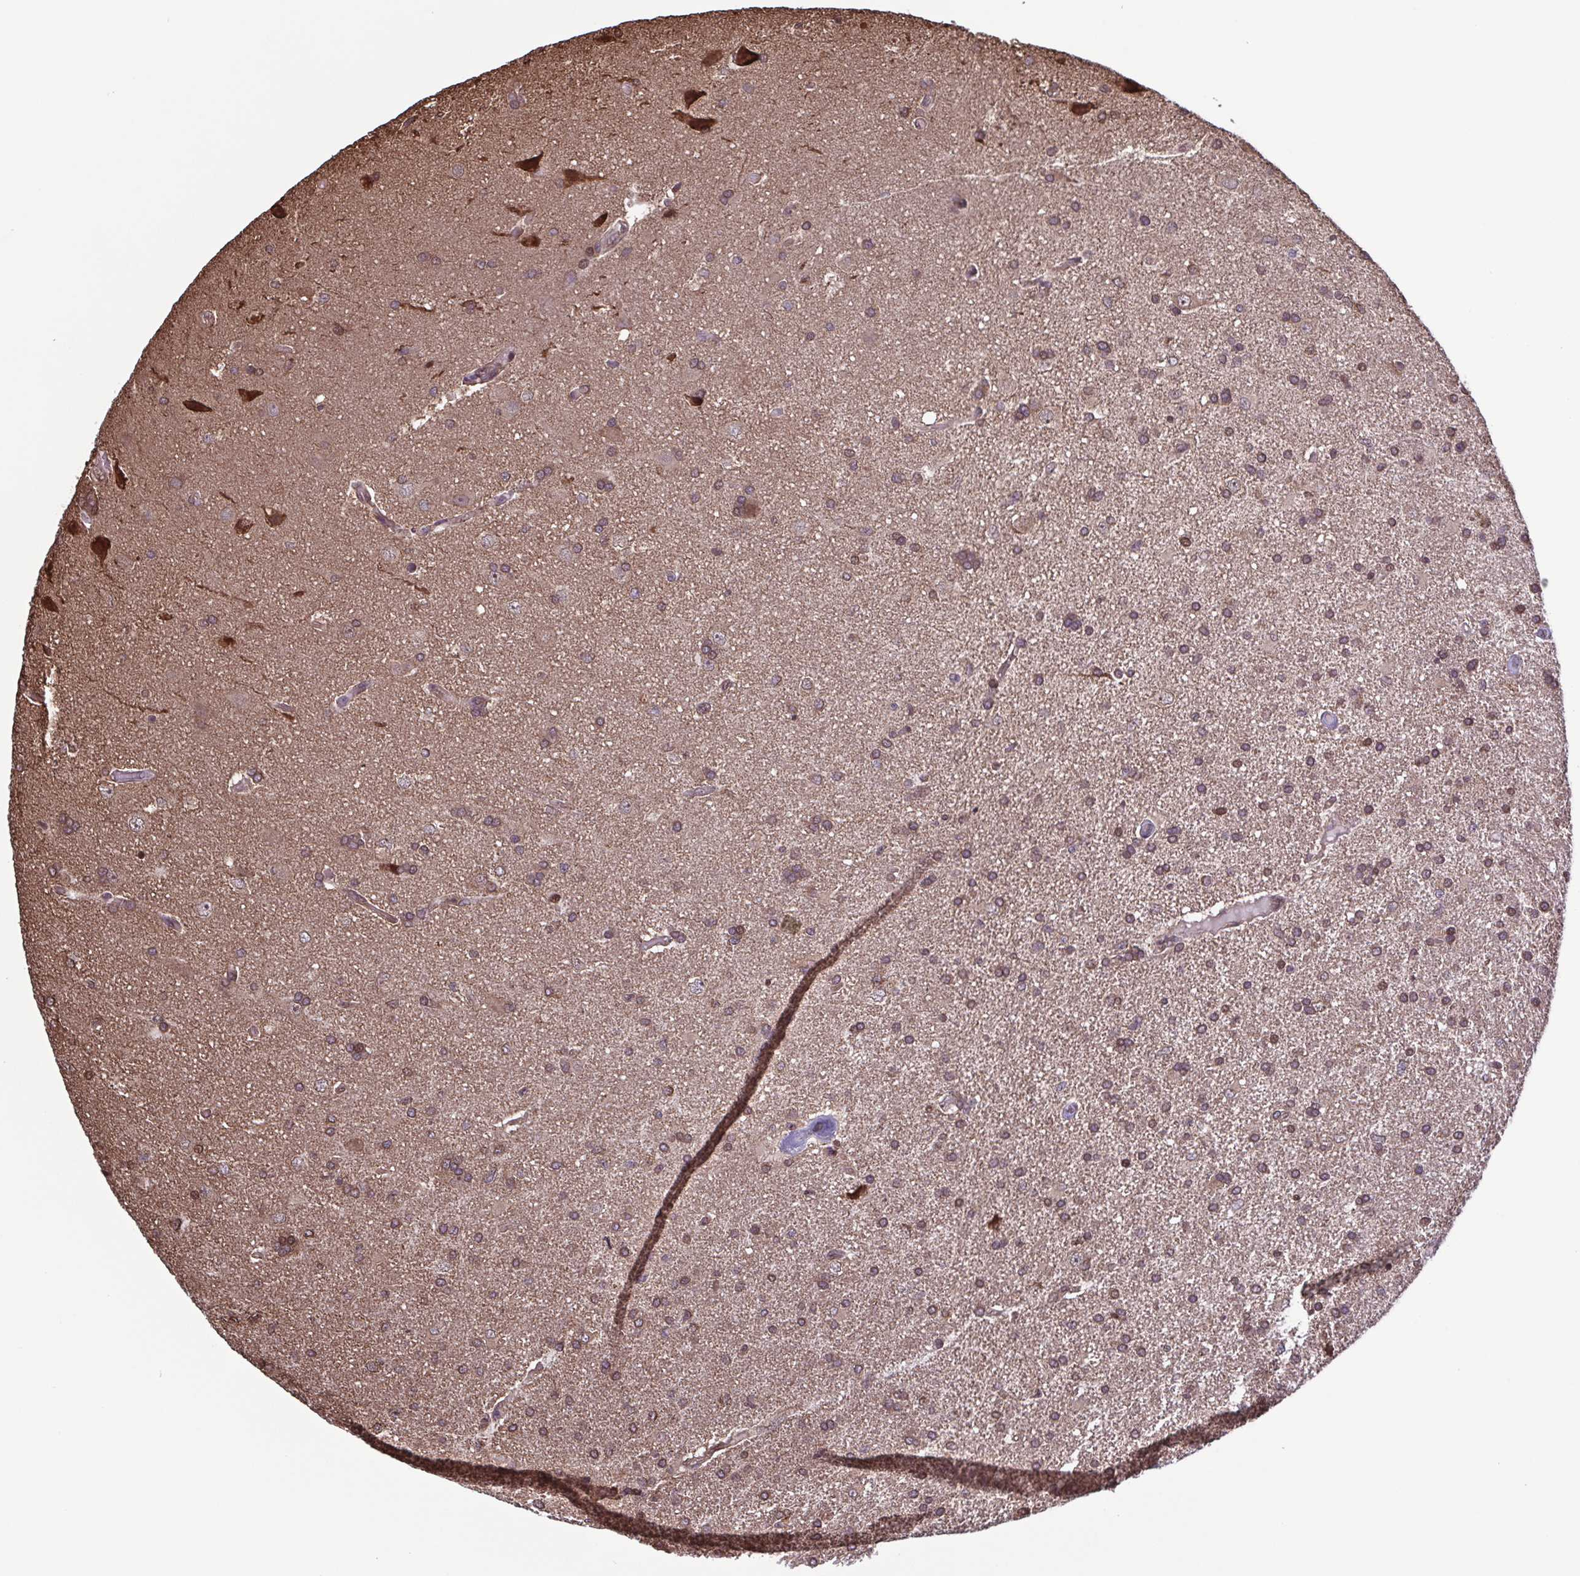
{"staining": {"intensity": "moderate", "quantity": ">75%", "location": "cytoplasmic/membranous"}, "tissue": "glioma", "cell_type": "Tumor cells", "image_type": "cancer", "snomed": [{"axis": "morphology", "description": "Glioma, malignant, High grade"}, {"axis": "topography", "description": "Brain"}], "caption": "Glioma tissue reveals moderate cytoplasmic/membranous expression in approximately >75% of tumor cells, visualized by immunohistochemistry. (DAB (3,3'-diaminobenzidine) IHC with brightfield microscopy, high magnification).", "gene": "SEC63", "patient": {"sex": "male", "age": 68}}